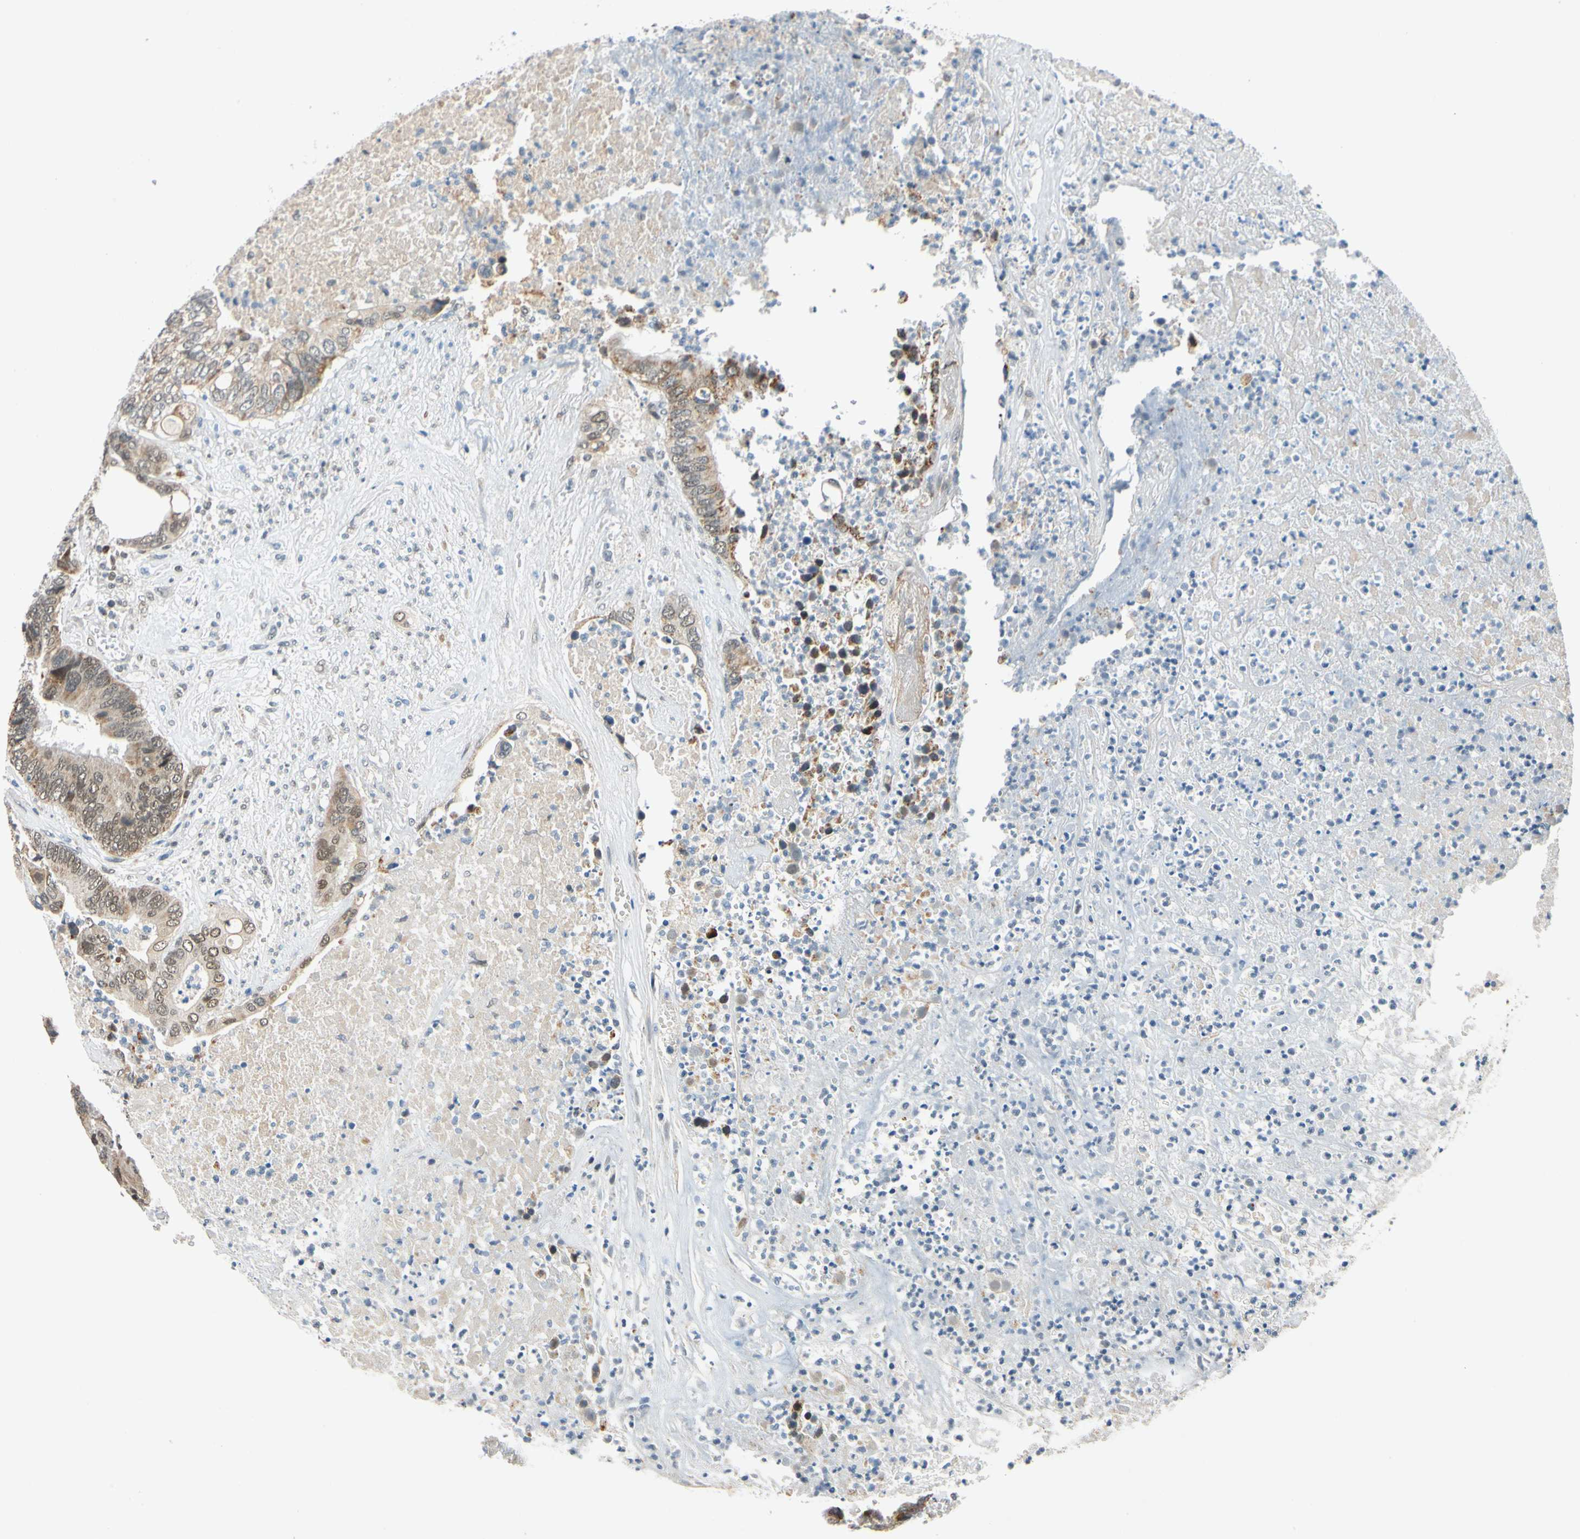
{"staining": {"intensity": "weak", "quantity": ">75%", "location": "cytoplasmic/membranous,nuclear"}, "tissue": "colorectal cancer", "cell_type": "Tumor cells", "image_type": "cancer", "snomed": [{"axis": "morphology", "description": "Adenocarcinoma, NOS"}, {"axis": "topography", "description": "Rectum"}], "caption": "This is a photomicrograph of immunohistochemistry (IHC) staining of colorectal cancer (adenocarcinoma), which shows weak expression in the cytoplasmic/membranous and nuclear of tumor cells.", "gene": "POGZ", "patient": {"sex": "male", "age": 55}}